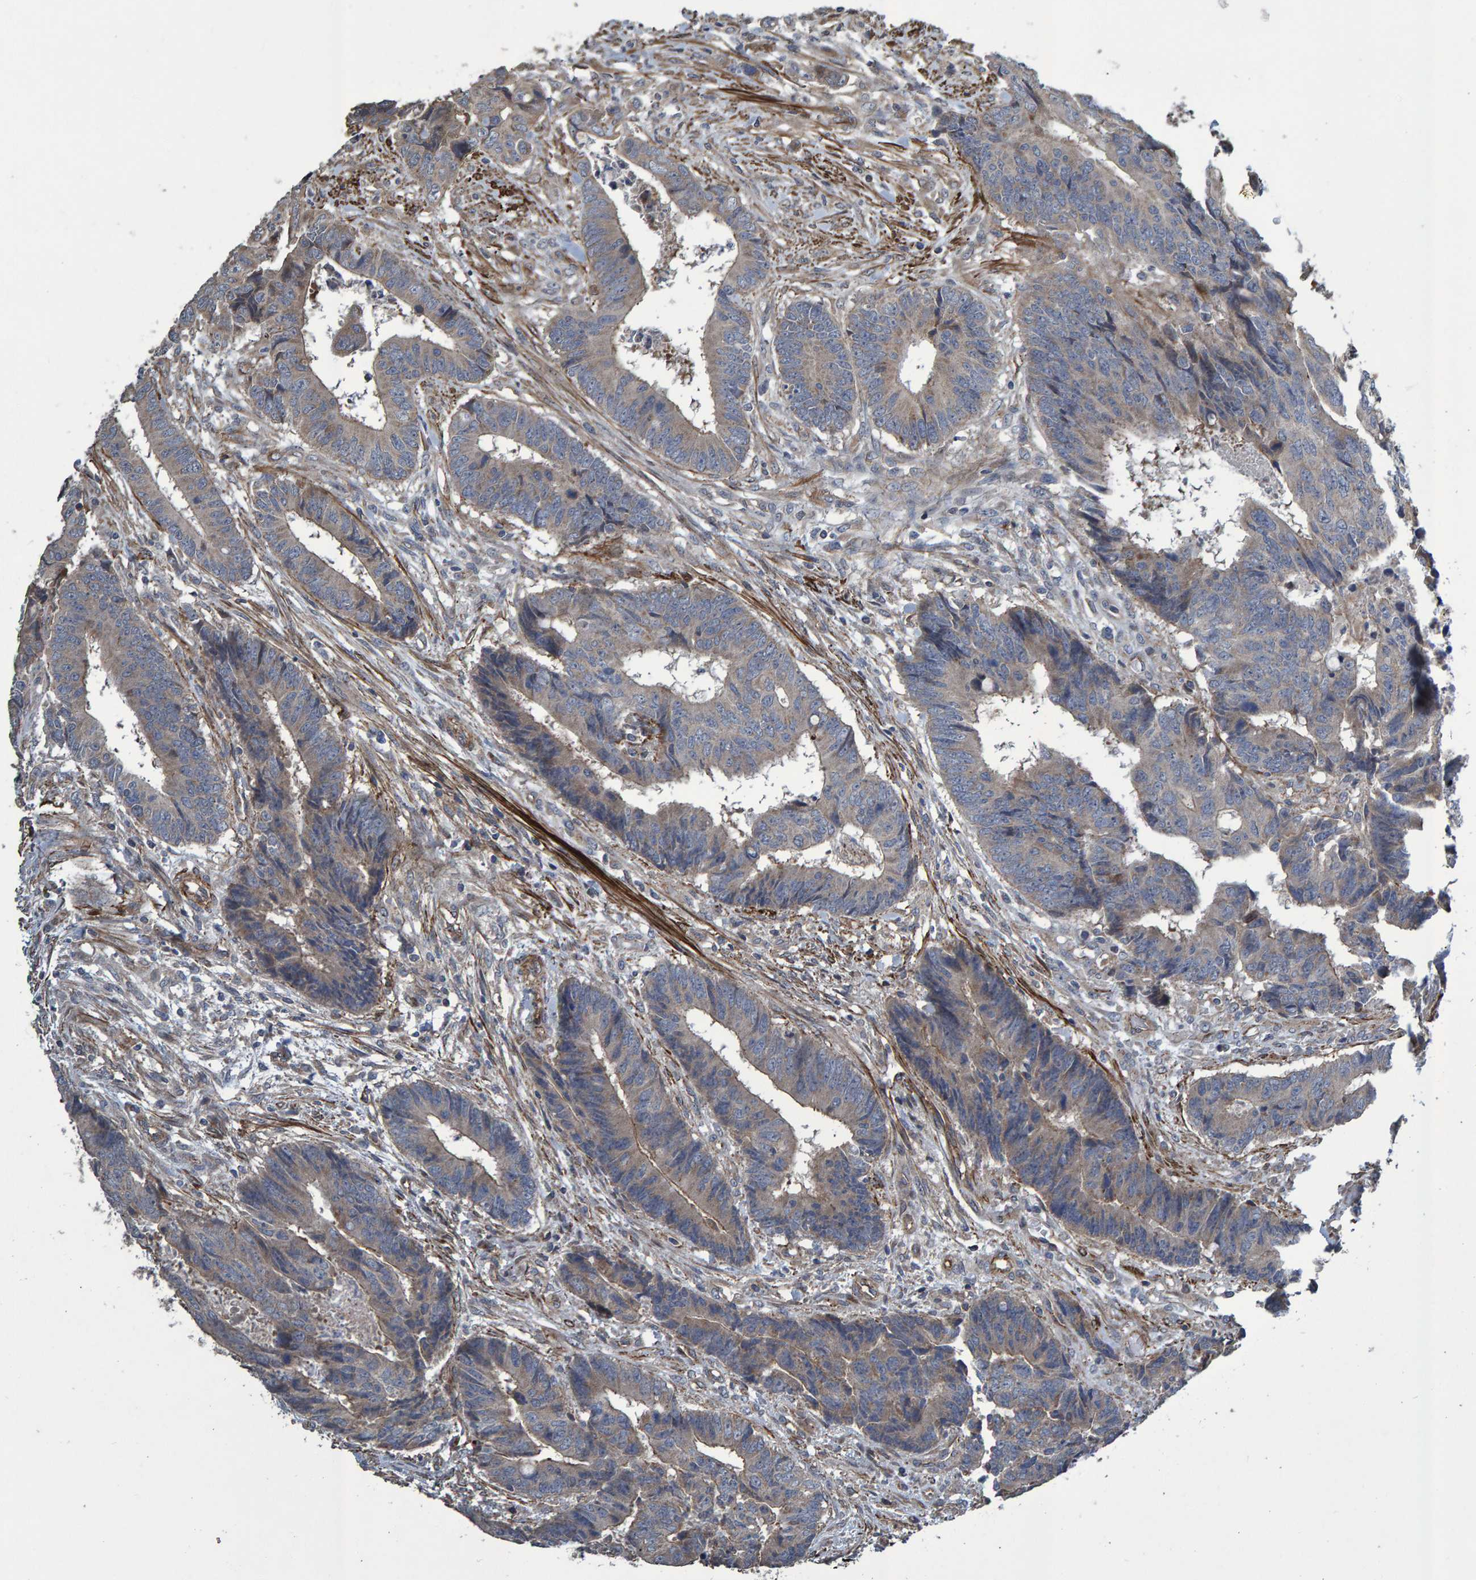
{"staining": {"intensity": "weak", "quantity": "<25%", "location": "cytoplasmic/membranous"}, "tissue": "colorectal cancer", "cell_type": "Tumor cells", "image_type": "cancer", "snomed": [{"axis": "morphology", "description": "Adenocarcinoma, NOS"}, {"axis": "topography", "description": "Rectum"}], "caption": "Protein analysis of colorectal cancer reveals no significant positivity in tumor cells. Brightfield microscopy of IHC stained with DAB (brown) and hematoxylin (blue), captured at high magnification.", "gene": "SLIT2", "patient": {"sex": "male", "age": 84}}